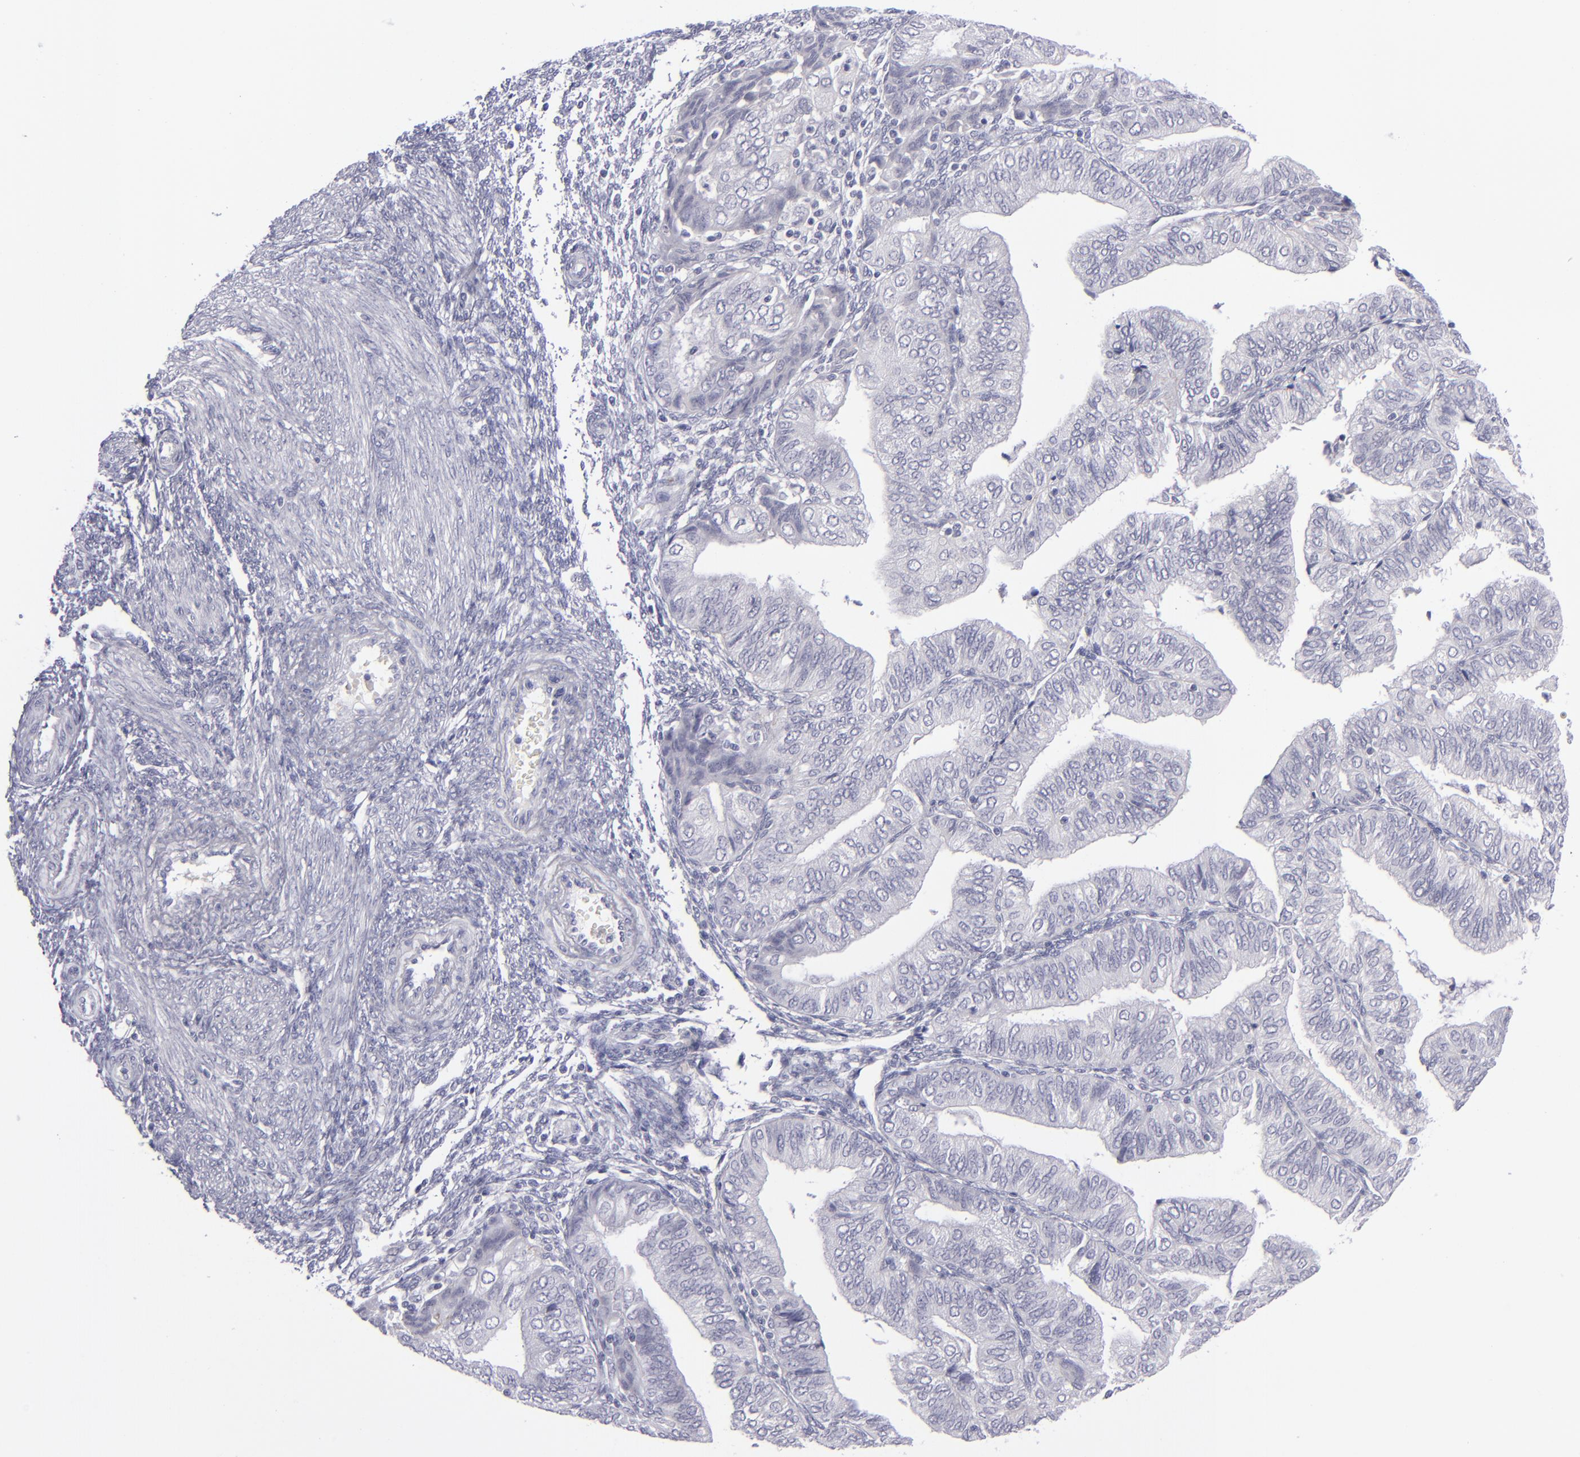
{"staining": {"intensity": "negative", "quantity": "none", "location": "none"}, "tissue": "endometrial cancer", "cell_type": "Tumor cells", "image_type": "cancer", "snomed": [{"axis": "morphology", "description": "Adenocarcinoma, NOS"}, {"axis": "topography", "description": "Endometrium"}], "caption": "The image displays no significant positivity in tumor cells of adenocarcinoma (endometrial). (DAB (3,3'-diaminobenzidine) immunohistochemistry (IHC) with hematoxylin counter stain).", "gene": "ITGB4", "patient": {"sex": "female", "age": 51}}